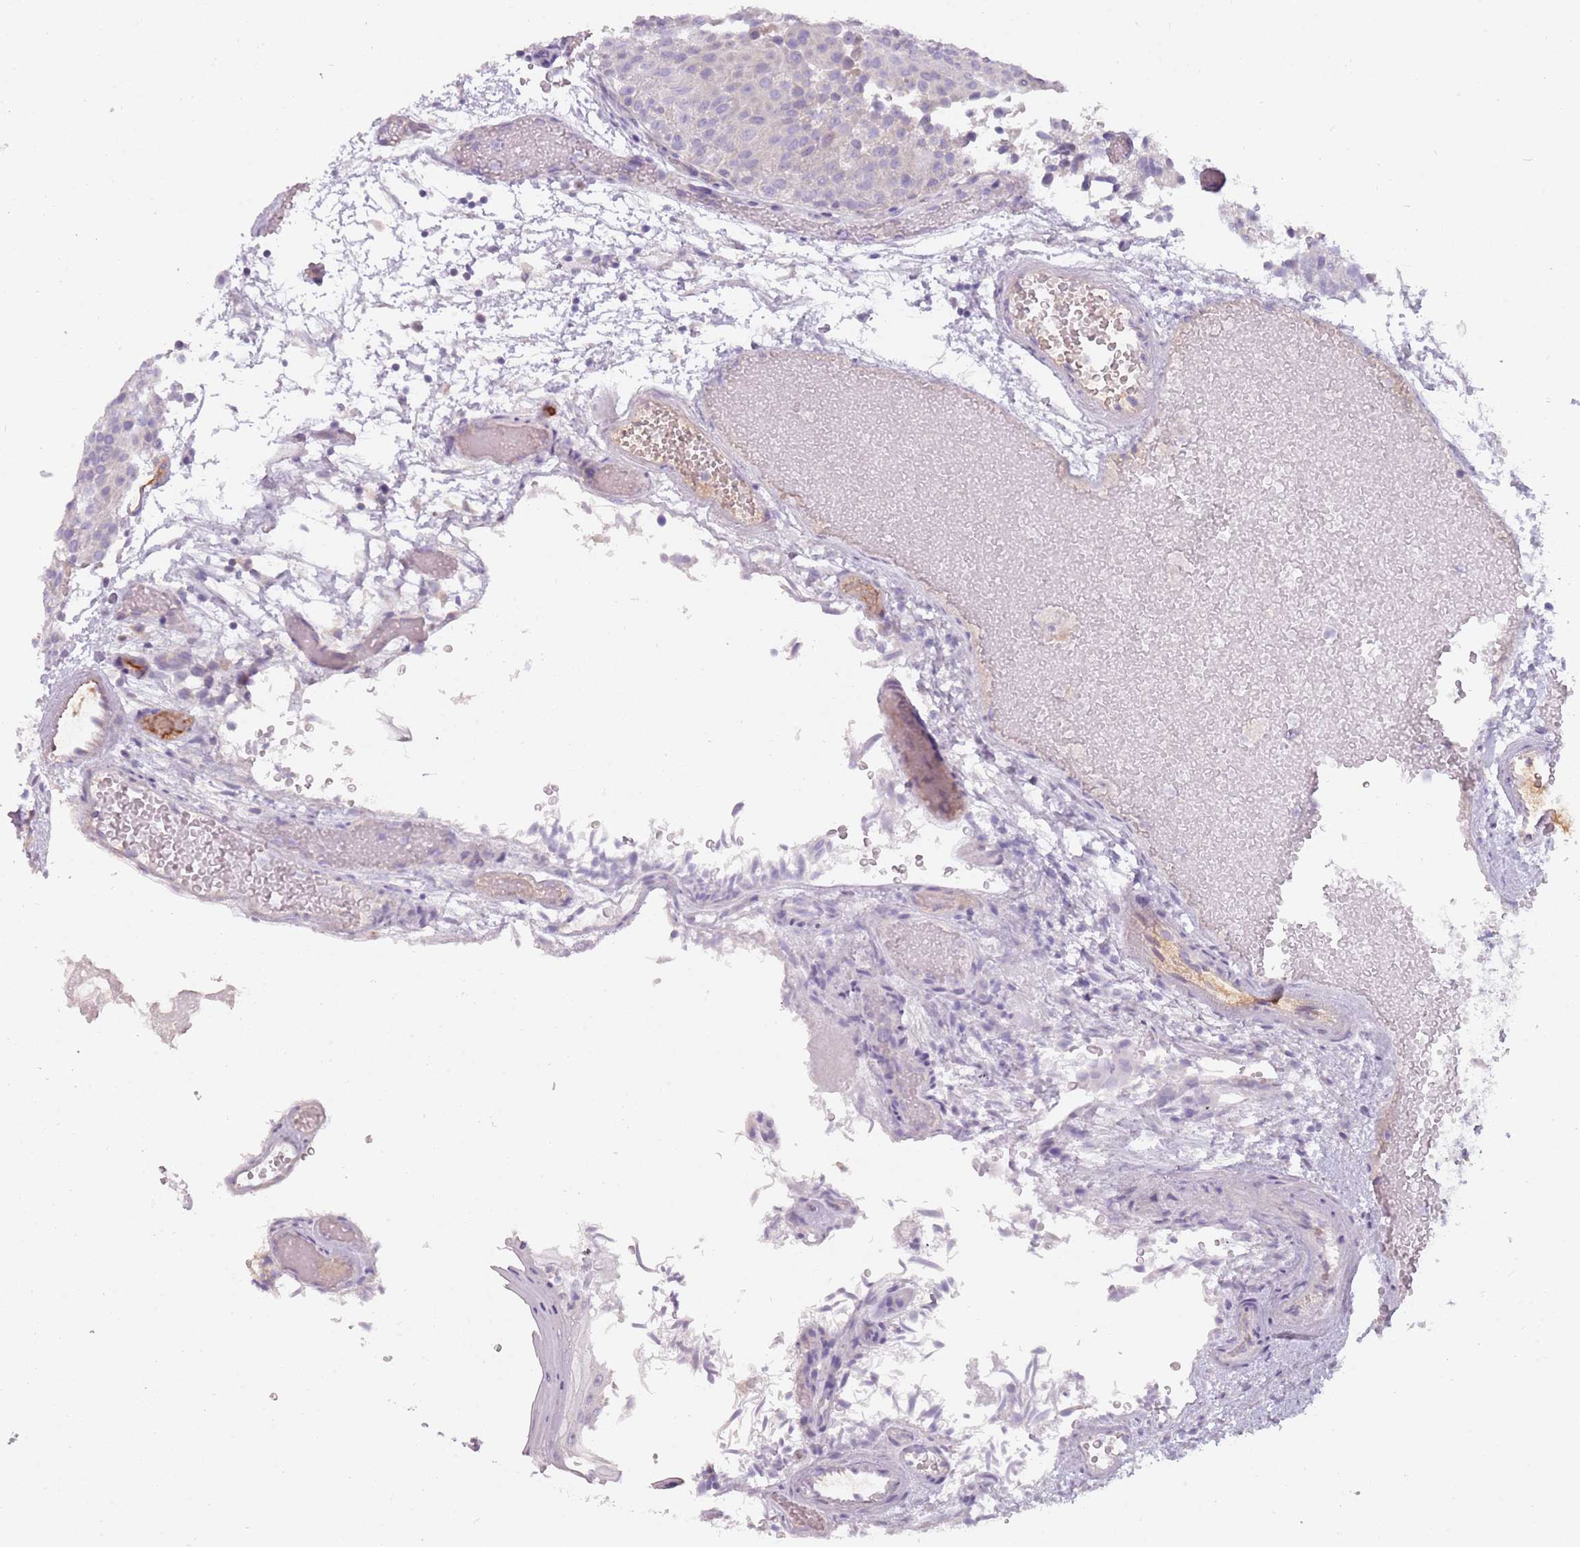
{"staining": {"intensity": "negative", "quantity": "none", "location": "none"}, "tissue": "urothelial cancer", "cell_type": "Tumor cells", "image_type": "cancer", "snomed": [{"axis": "morphology", "description": "Urothelial carcinoma, Low grade"}, {"axis": "topography", "description": "Urinary bladder"}], "caption": "This is an immunohistochemistry (IHC) photomicrograph of human urothelial cancer. There is no expression in tumor cells.", "gene": "DDX4", "patient": {"sex": "male", "age": 78}}